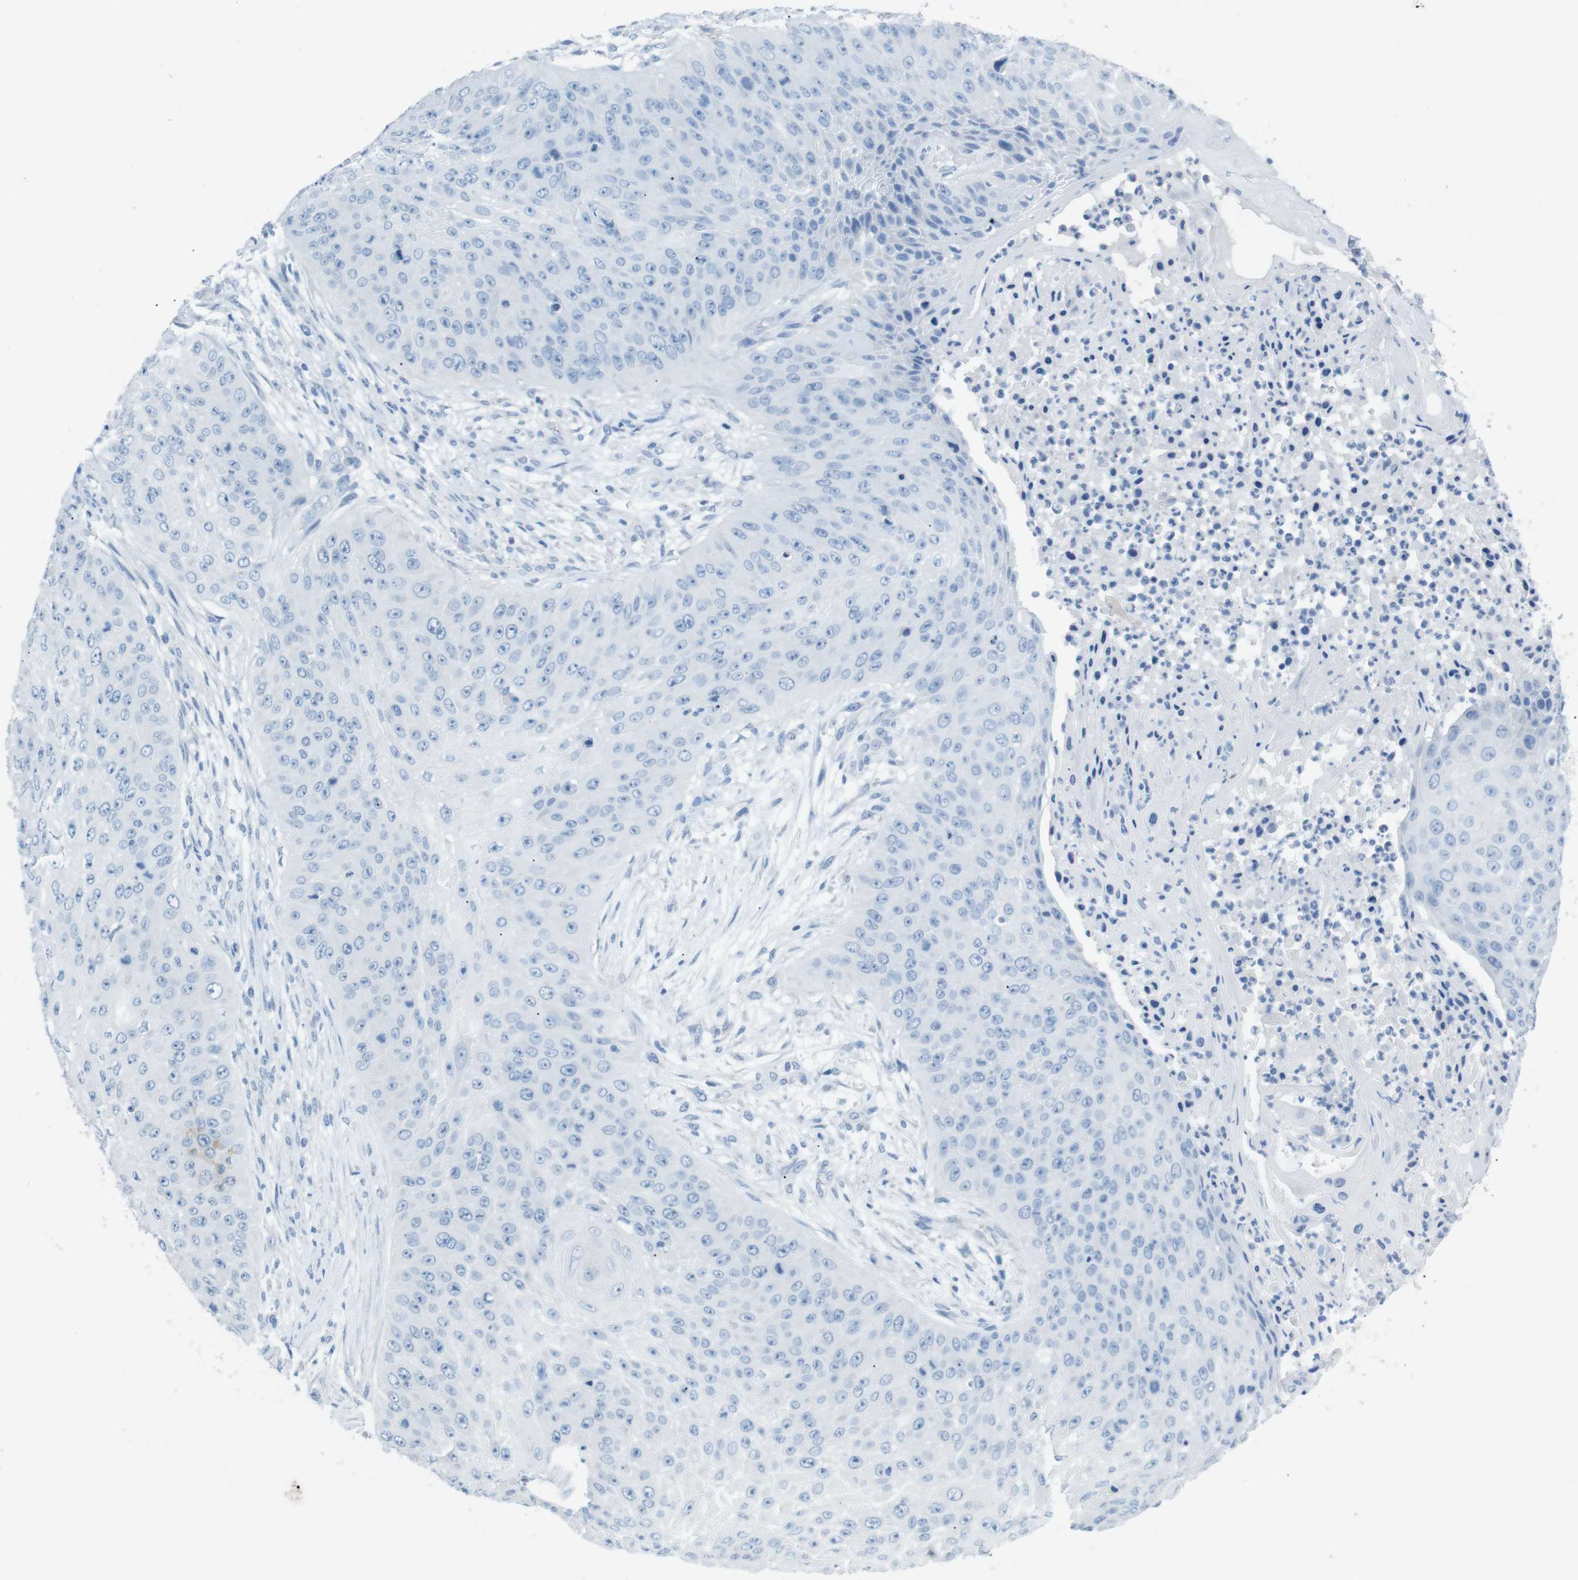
{"staining": {"intensity": "negative", "quantity": "none", "location": "none"}, "tissue": "skin cancer", "cell_type": "Tumor cells", "image_type": "cancer", "snomed": [{"axis": "morphology", "description": "Squamous cell carcinoma, NOS"}, {"axis": "topography", "description": "Skin"}], "caption": "Immunohistochemical staining of human skin squamous cell carcinoma shows no significant staining in tumor cells.", "gene": "SALL4", "patient": {"sex": "female", "age": 80}}